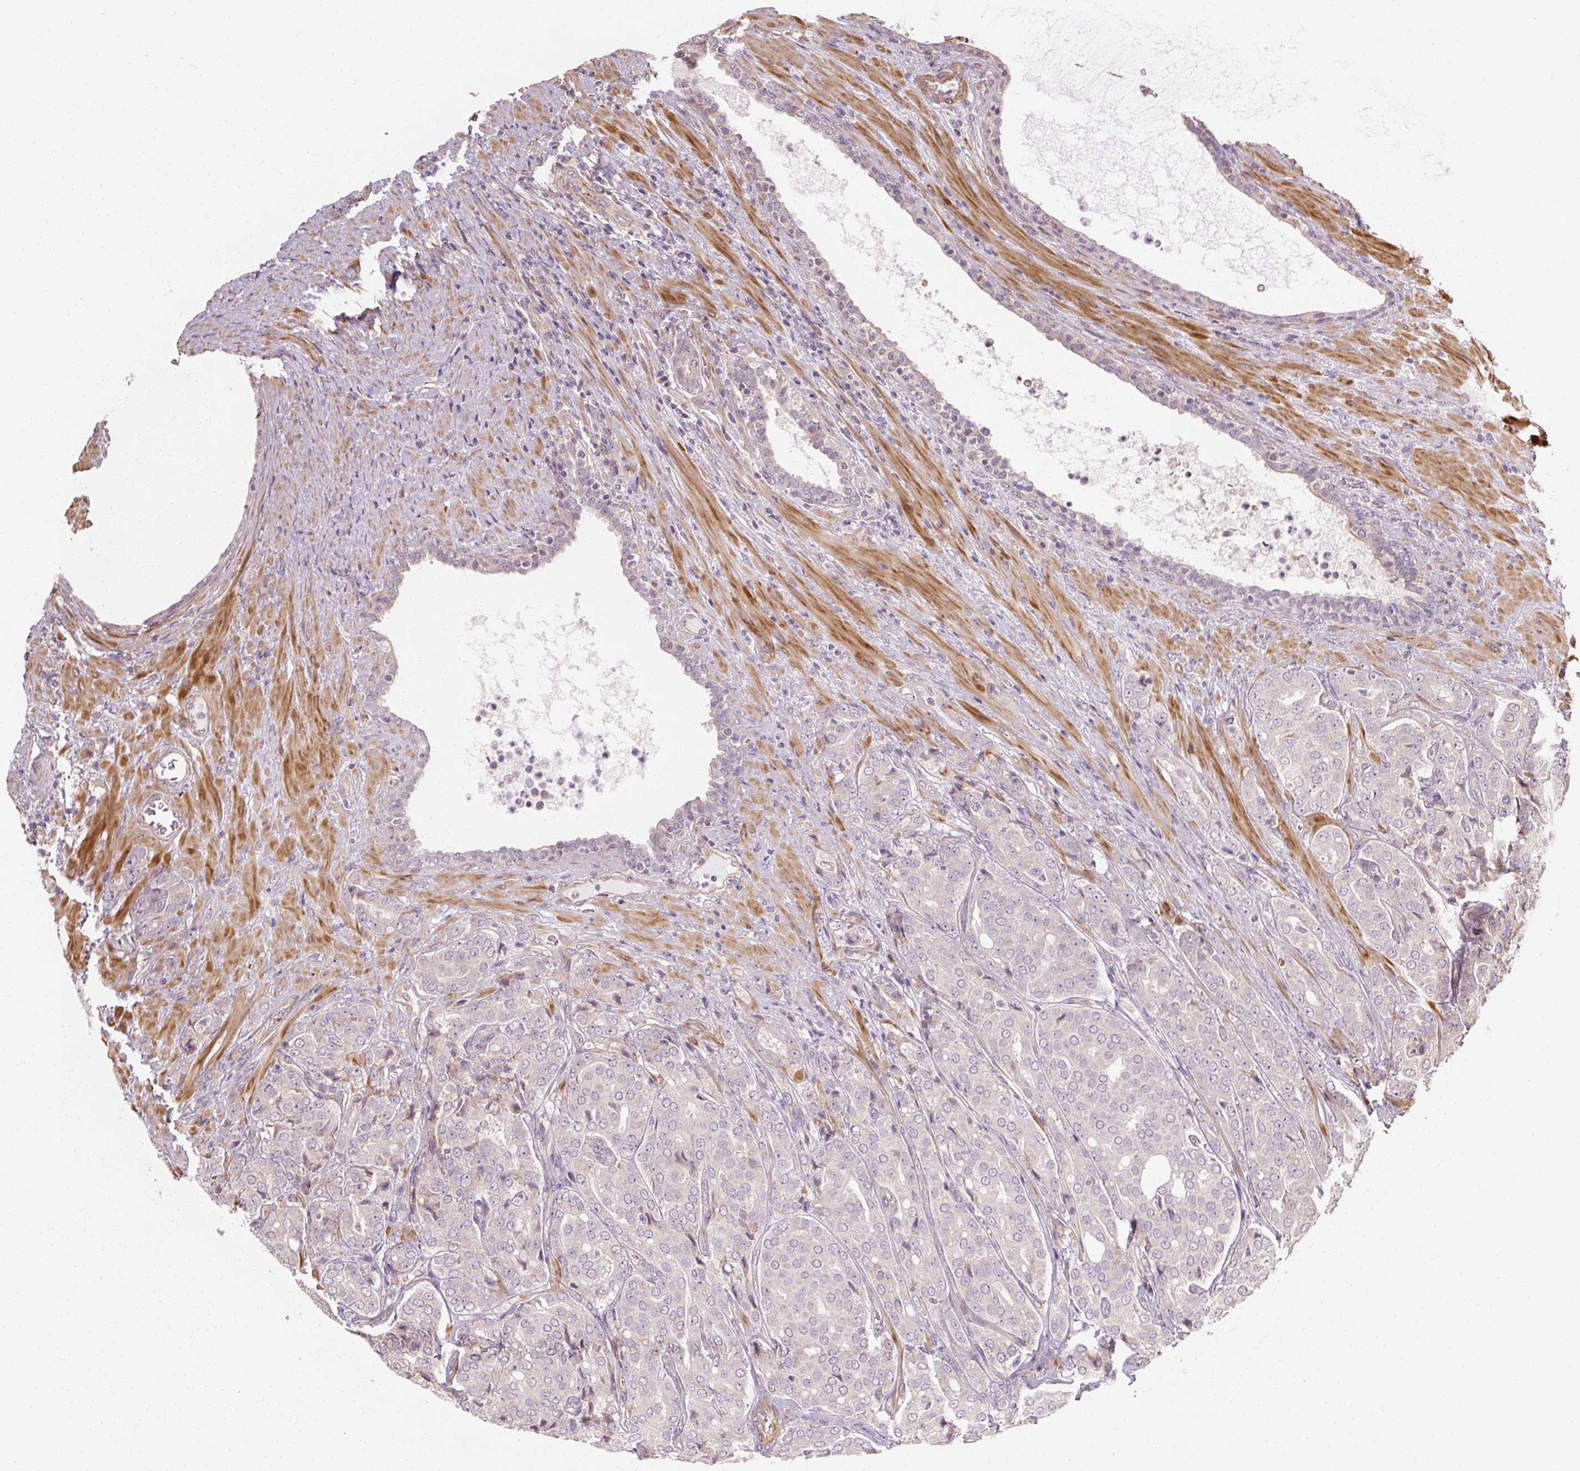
{"staining": {"intensity": "negative", "quantity": "none", "location": "none"}, "tissue": "prostate cancer", "cell_type": "Tumor cells", "image_type": "cancer", "snomed": [{"axis": "morphology", "description": "Adenocarcinoma, High grade"}, {"axis": "topography", "description": "Prostate"}], "caption": "The image reveals no significant expression in tumor cells of prostate high-grade adenocarcinoma.", "gene": "RB1CC1", "patient": {"sex": "male", "age": 68}}